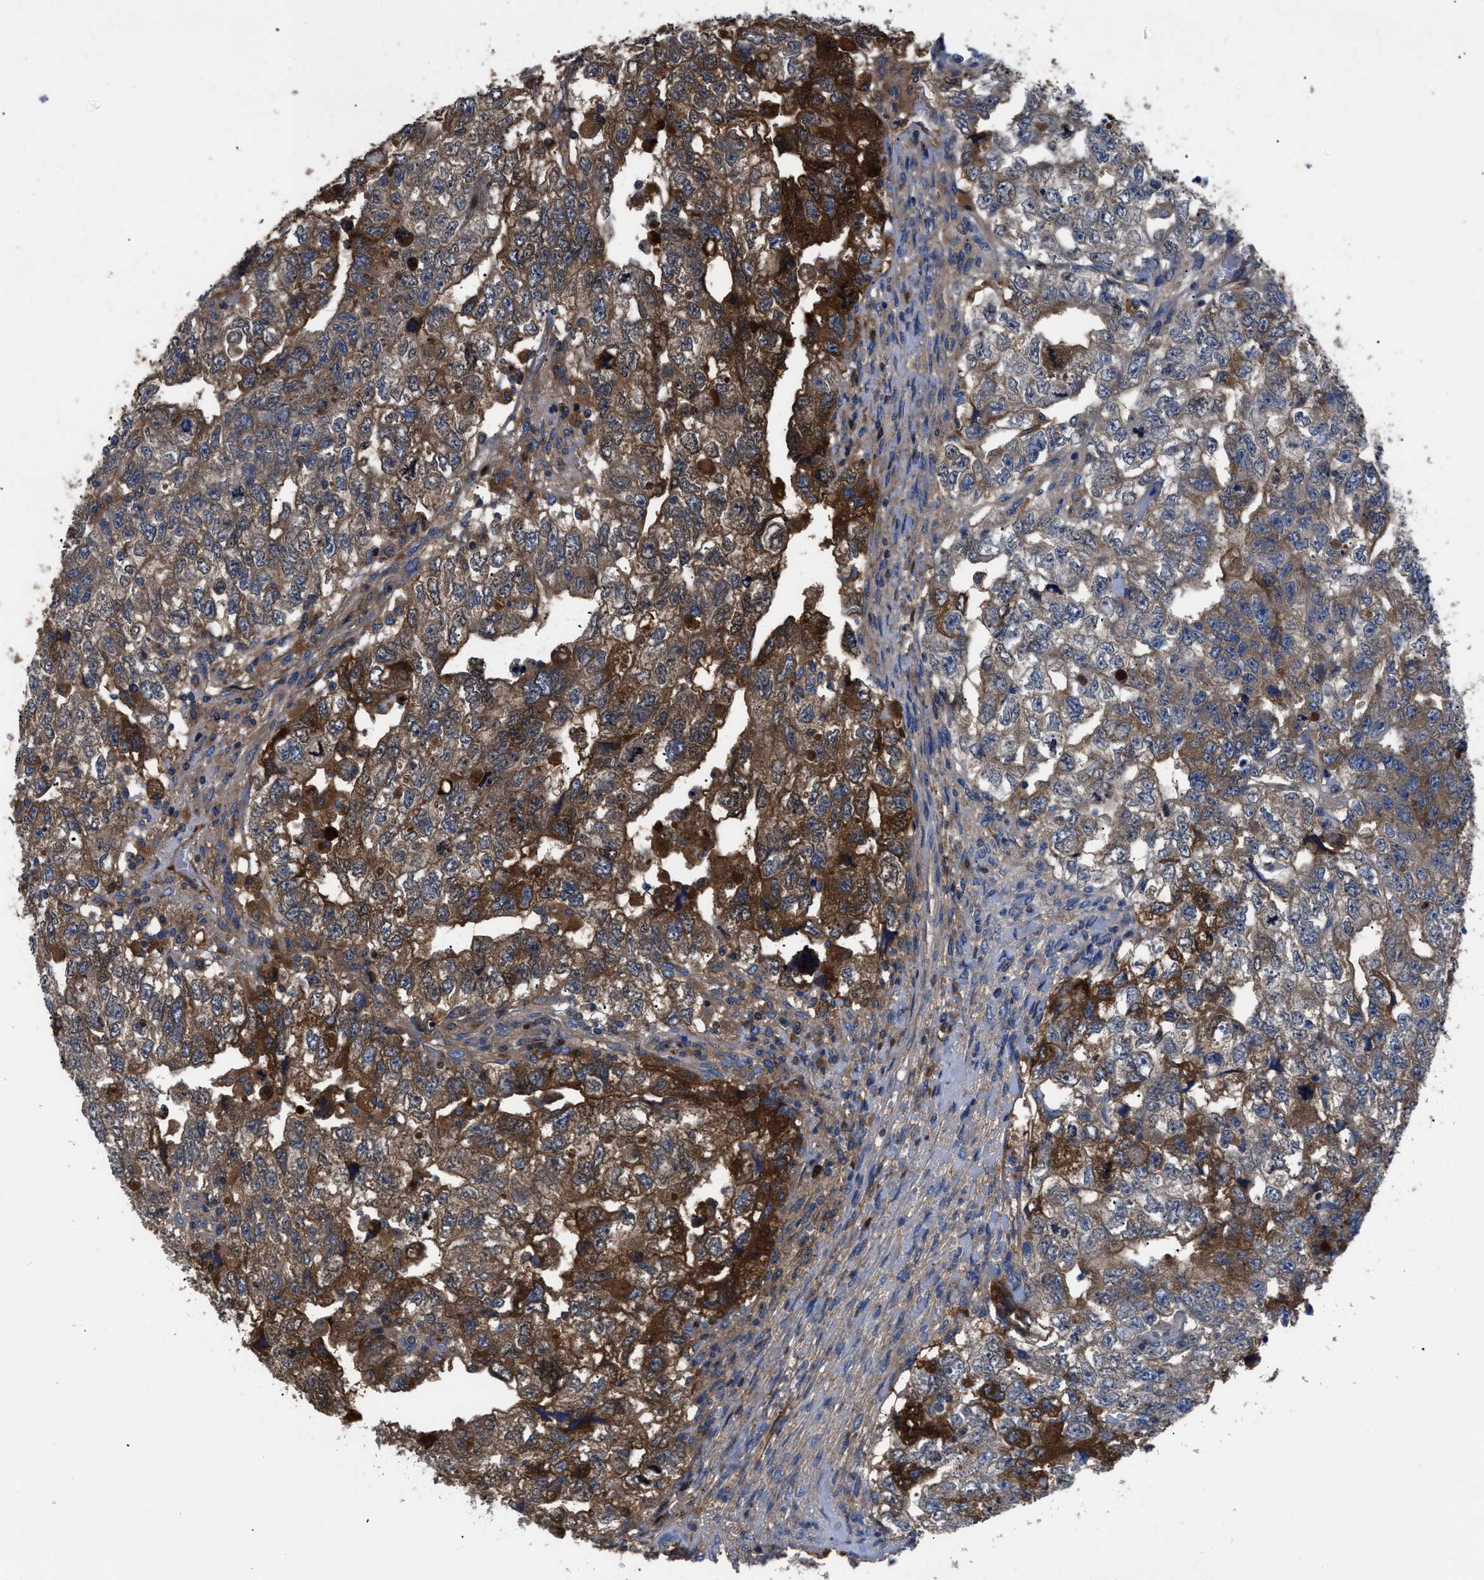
{"staining": {"intensity": "moderate", "quantity": ">75%", "location": "cytoplasmic/membranous"}, "tissue": "testis cancer", "cell_type": "Tumor cells", "image_type": "cancer", "snomed": [{"axis": "morphology", "description": "Carcinoma, Embryonal, NOS"}, {"axis": "topography", "description": "Testis"}], "caption": "Immunohistochemistry (DAB) staining of human testis cancer (embryonal carcinoma) reveals moderate cytoplasmic/membranous protein positivity in about >75% of tumor cells. The staining was performed using DAB (3,3'-diaminobenzidine) to visualize the protein expression in brown, while the nuclei were stained in blue with hematoxylin (Magnification: 20x).", "gene": "SERPINA6", "patient": {"sex": "male", "age": 36}}